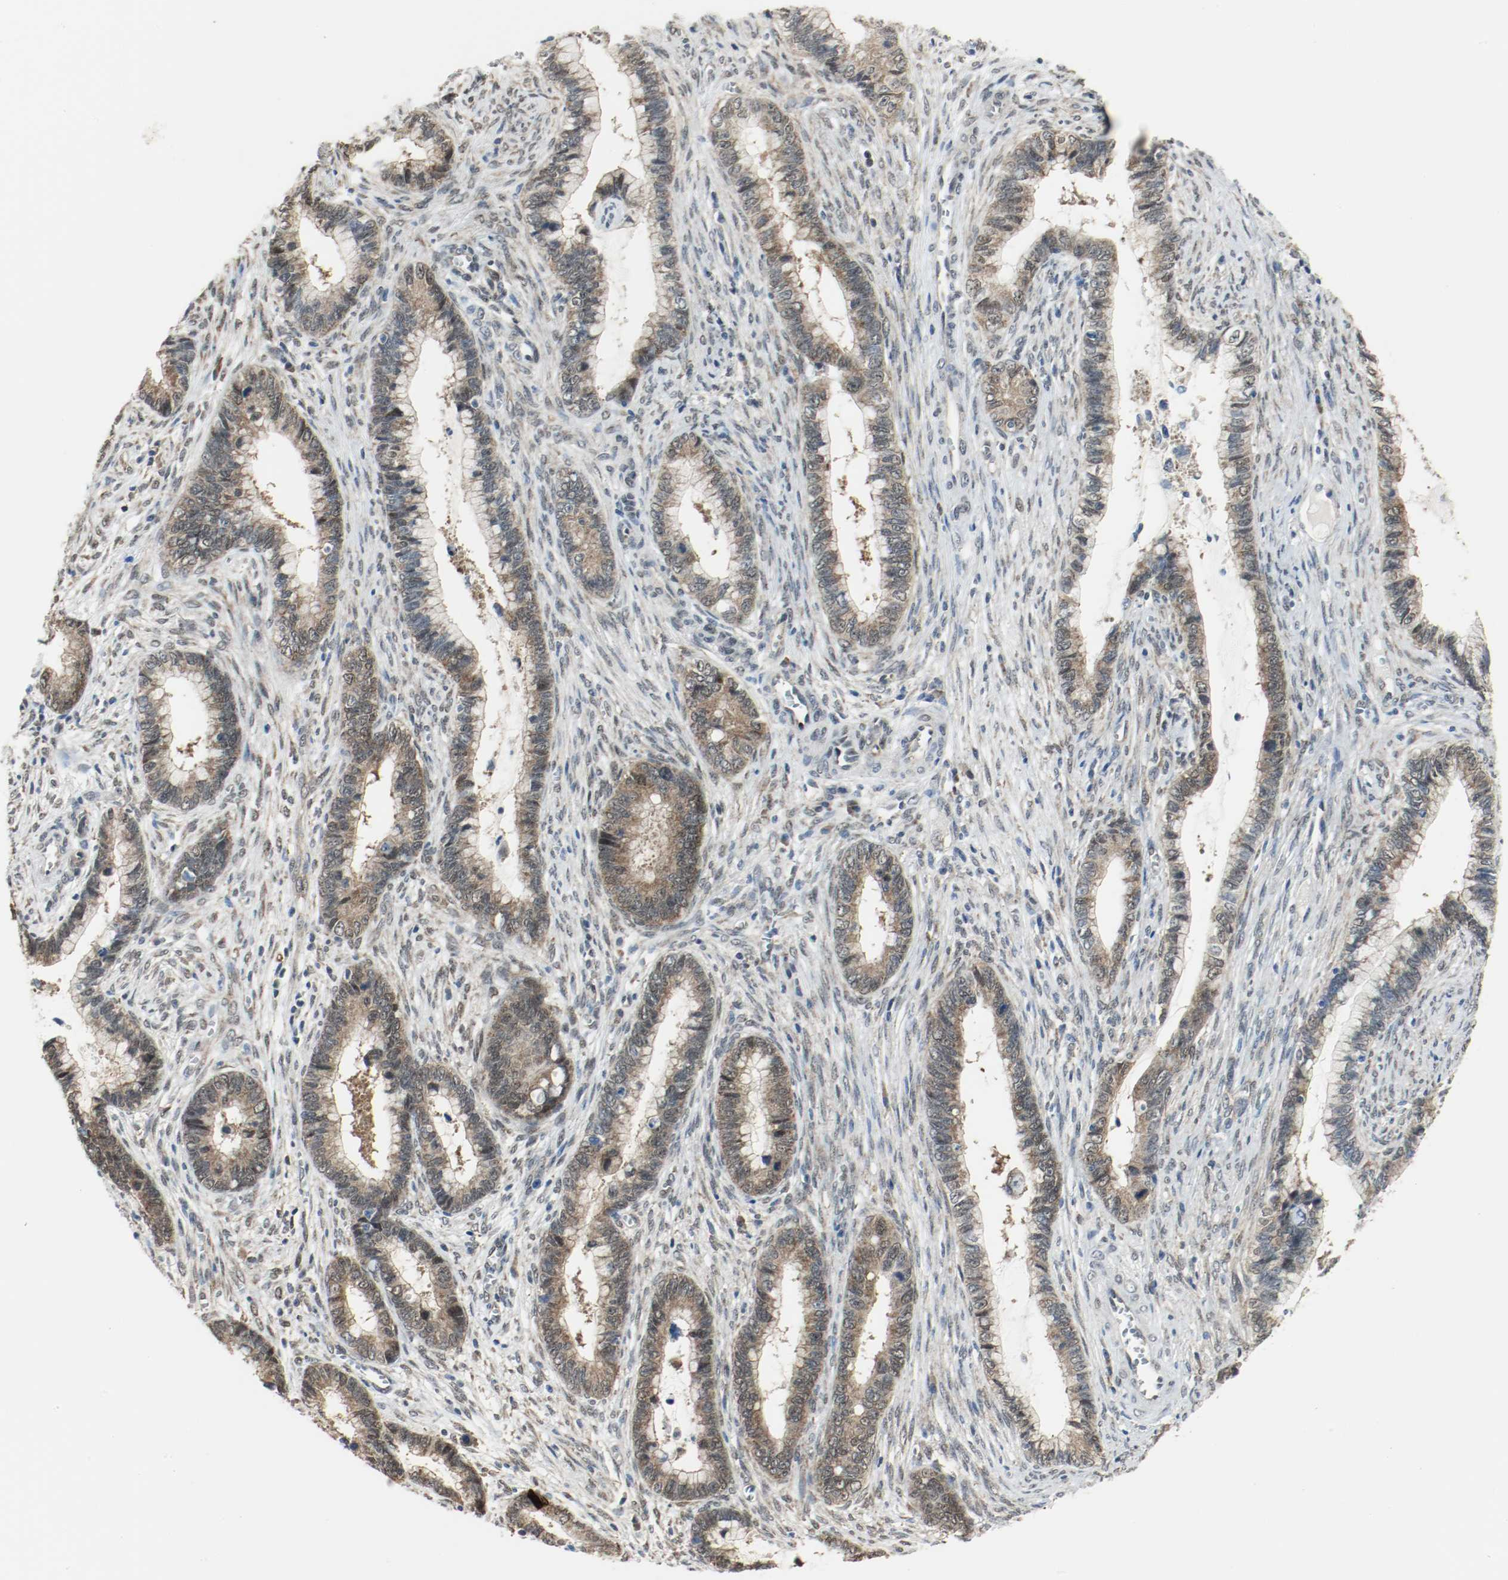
{"staining": {"intensity": "moderate", "quantity": ">75%", "location": "cytoplasmic/membranous,nuclear"}, "tissue": "cervical cancer", "cell_type": "Tumor cells", "image_type": "cancer", "snomed": [{"axis": "morphology", "description": "Adenocarcinoma, NOS"}, {"axis": "topography", "description": "Cervix"}], "caption": "Protein expression analysis of cervical adenocarcinoma reveals moderate cytoplasmic/membranous and nuclear positivity in approximately >75% of tumor cells.", "gene": "PPME1", "patient": {"sex": "female", "age": 44}}